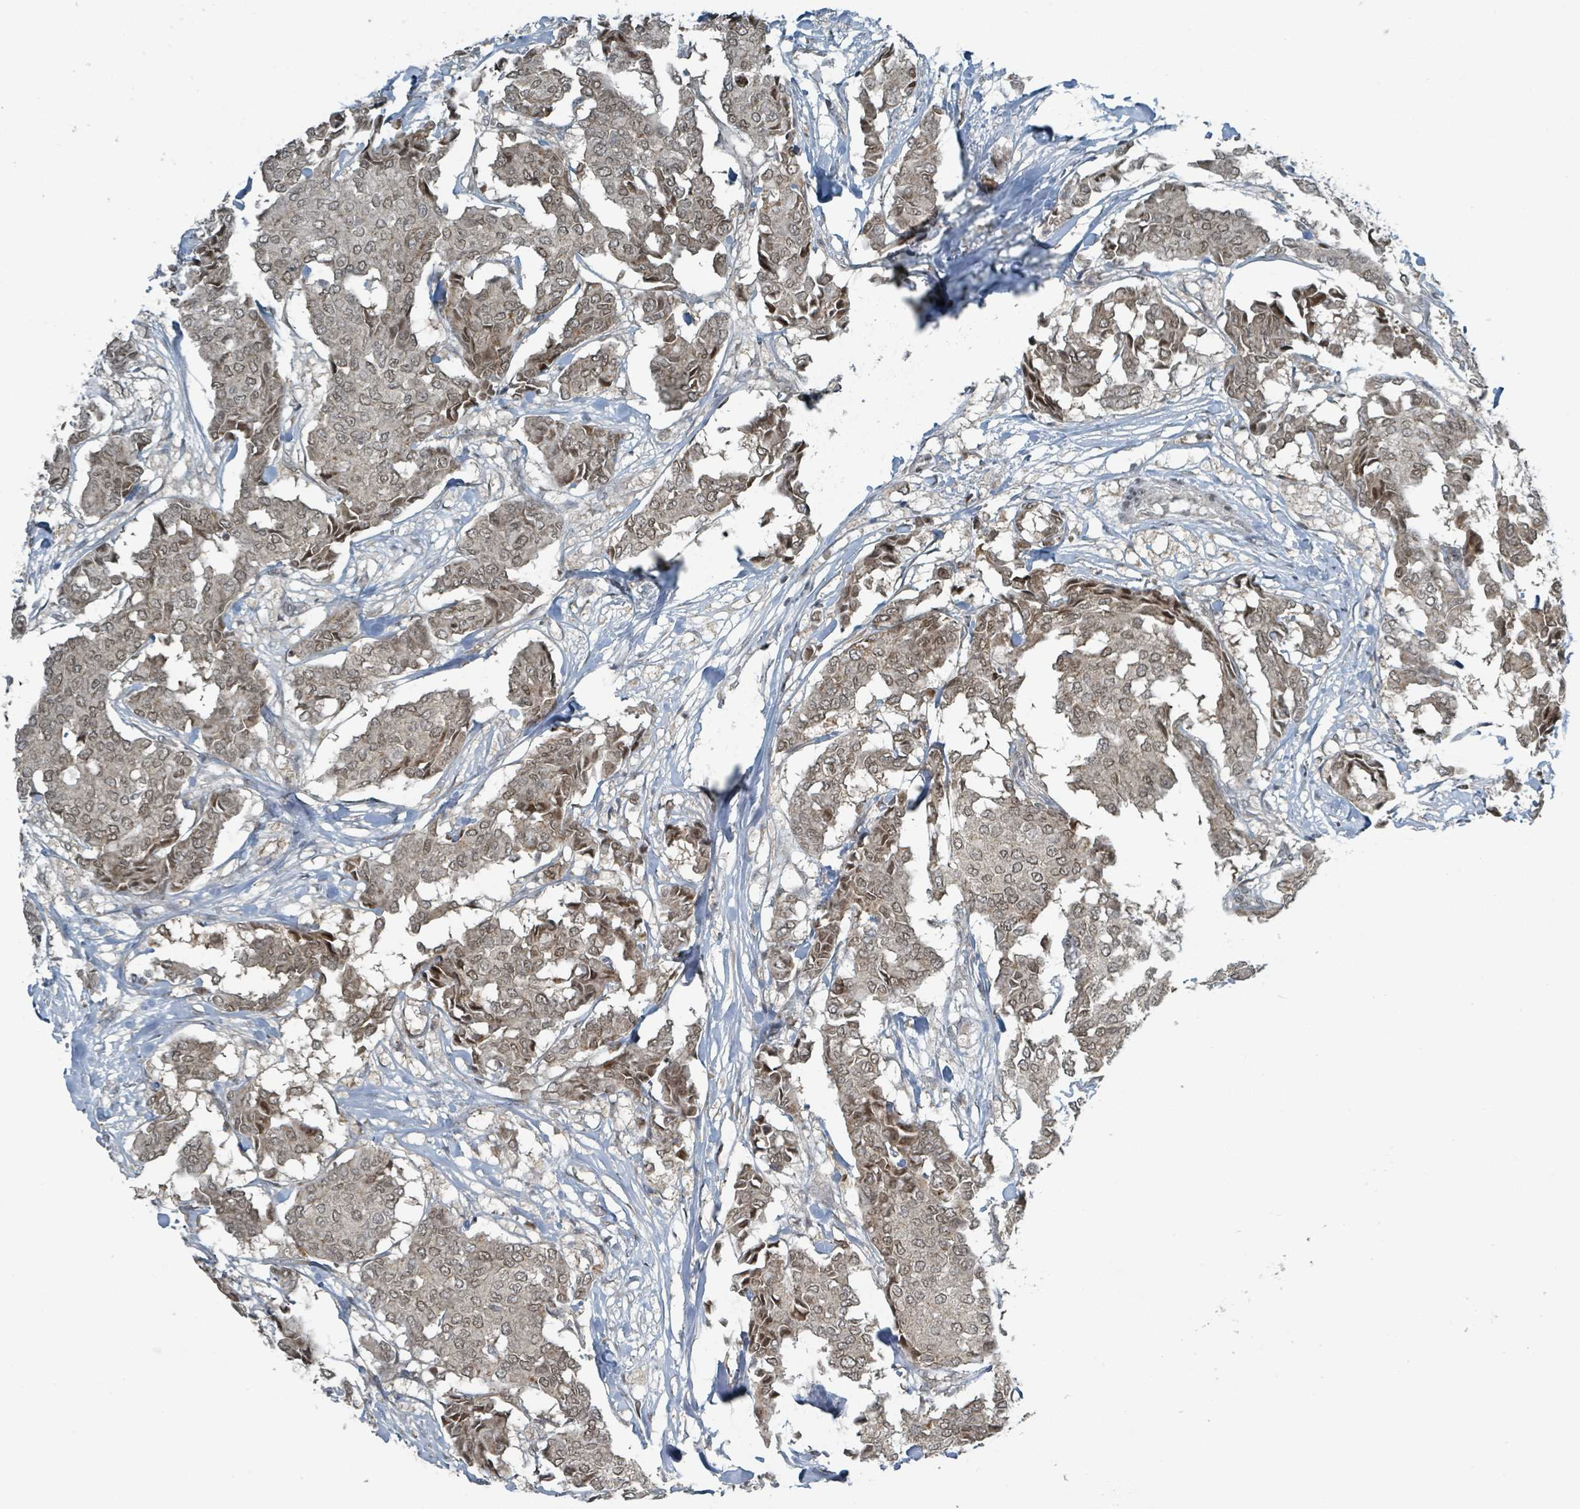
{"staining": {"intensity": "weak", "quantity": ">75%", "location": "nuclear"}, "tissue": "breast cancer", "cell_type": "Tumor cells", "image_type": "cancer", "snomed": [{"axis": "morphology", "description": "Duct carcinoma"}, {"axis": "topography", "description": "Breast"}], "caption": "The photomicrograph exhibits immunohistochemical staining of breast cancer. There is weak nuclear expression is appreciated in approximately >75% of tumor cells.", "gene": "PHIP", "patient": {"sex": "female", "age": 75}}